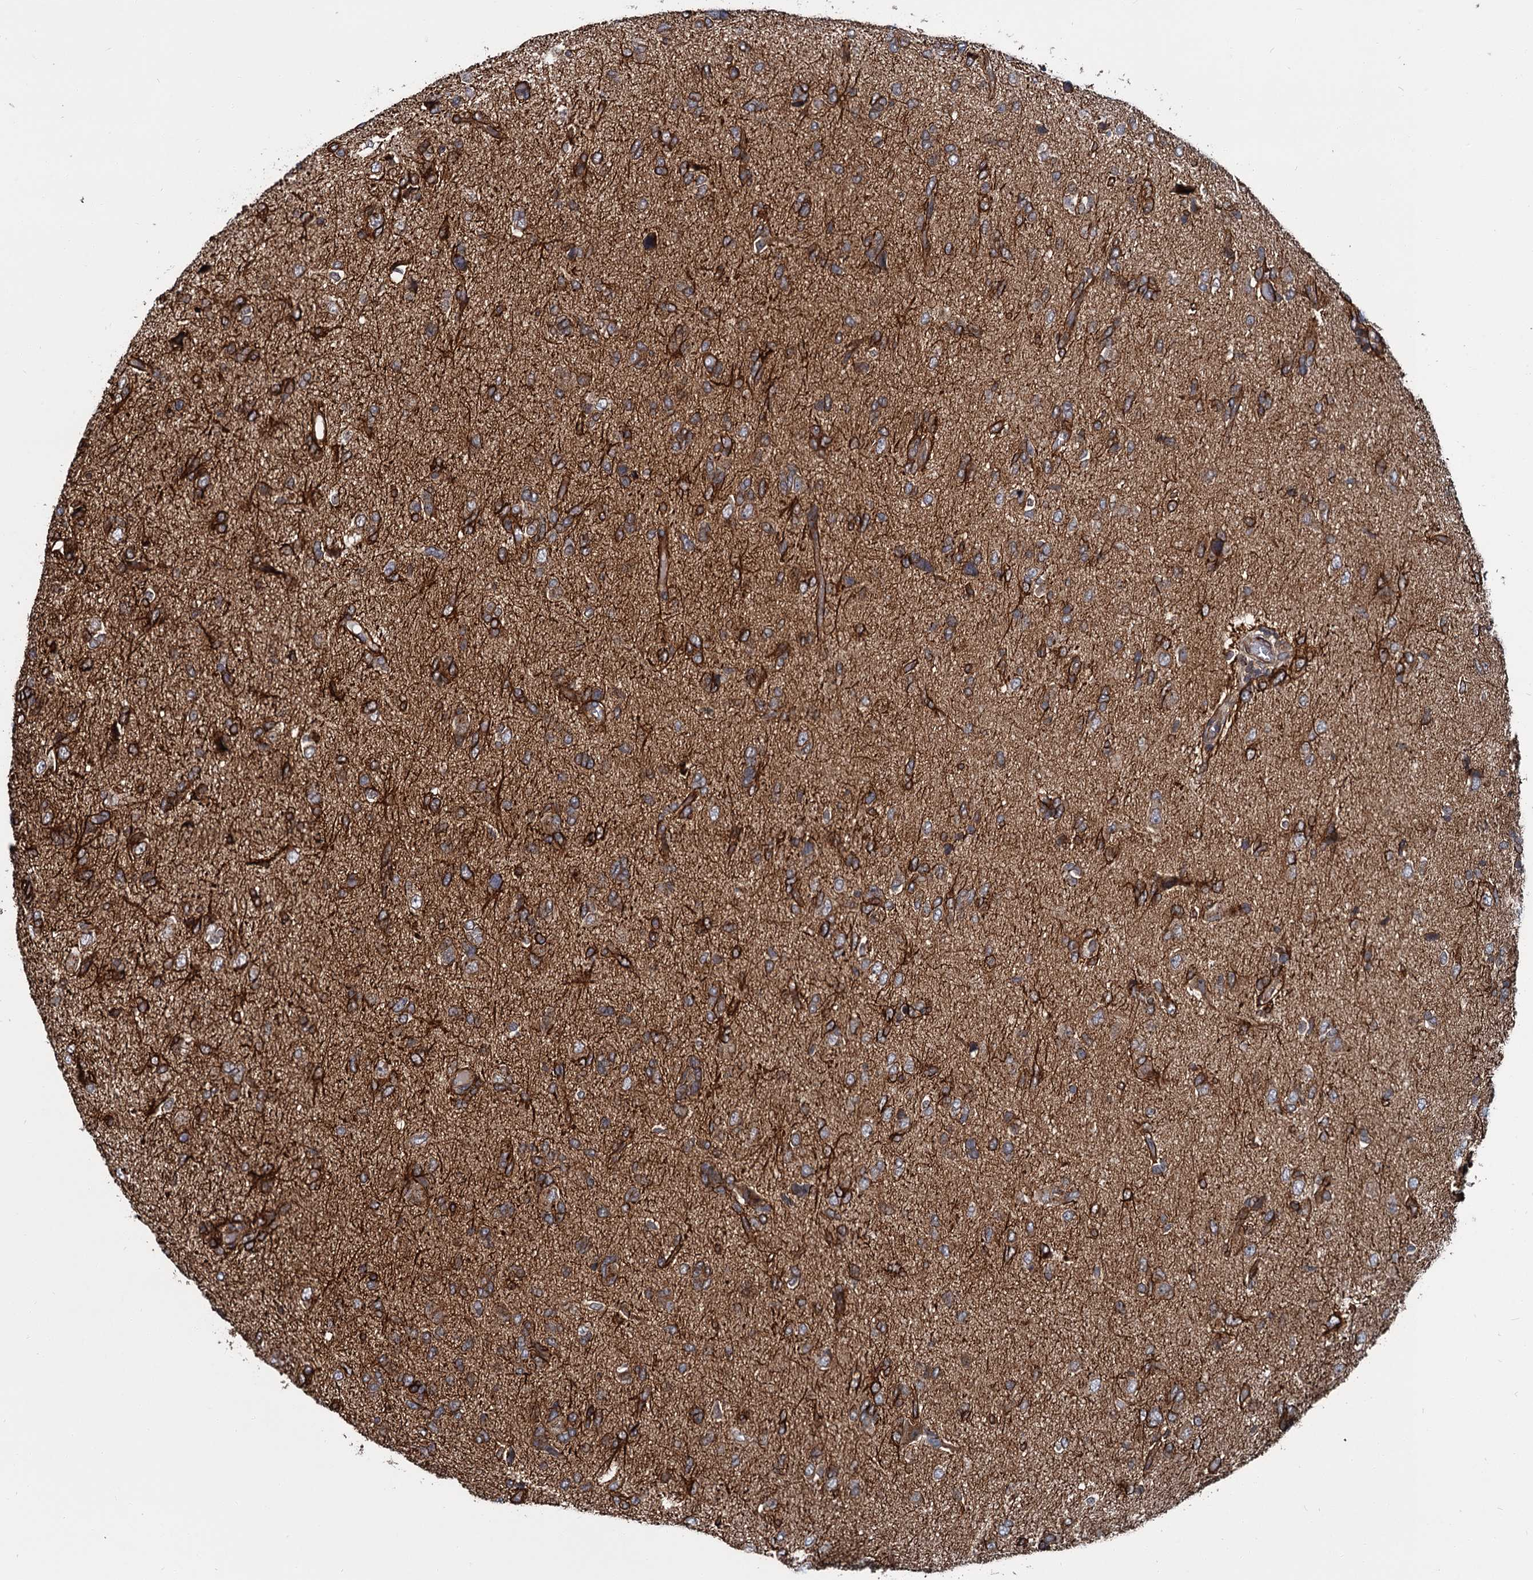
{"staining": {"intensity": "moderate", "quantity": ">75%", "location": "cytoplasmic/membranous"}, "tissue": "glioma", "cell_type": "Tumor cells", "image_type": "cancer", "snomed": [{"axis": "morphology", "description": "Glioma, malignant, High grade"}, {"axis": "topography", "description": "Brain"}], "caption": "Immunohistochemical staining of glioma demonstrates moderate cytoplasmic/membranous protein staining in about >75% of tumor cells. The staining was performed using DAB (3,3'-diaminobenzidine) to visualize the protein expression in brown, while the nuclei were stained in blue with hematoxylin (Magnification: 20x).", "gene": "ZFYVE19", "patient": {"sex": "female", "age": 59}}